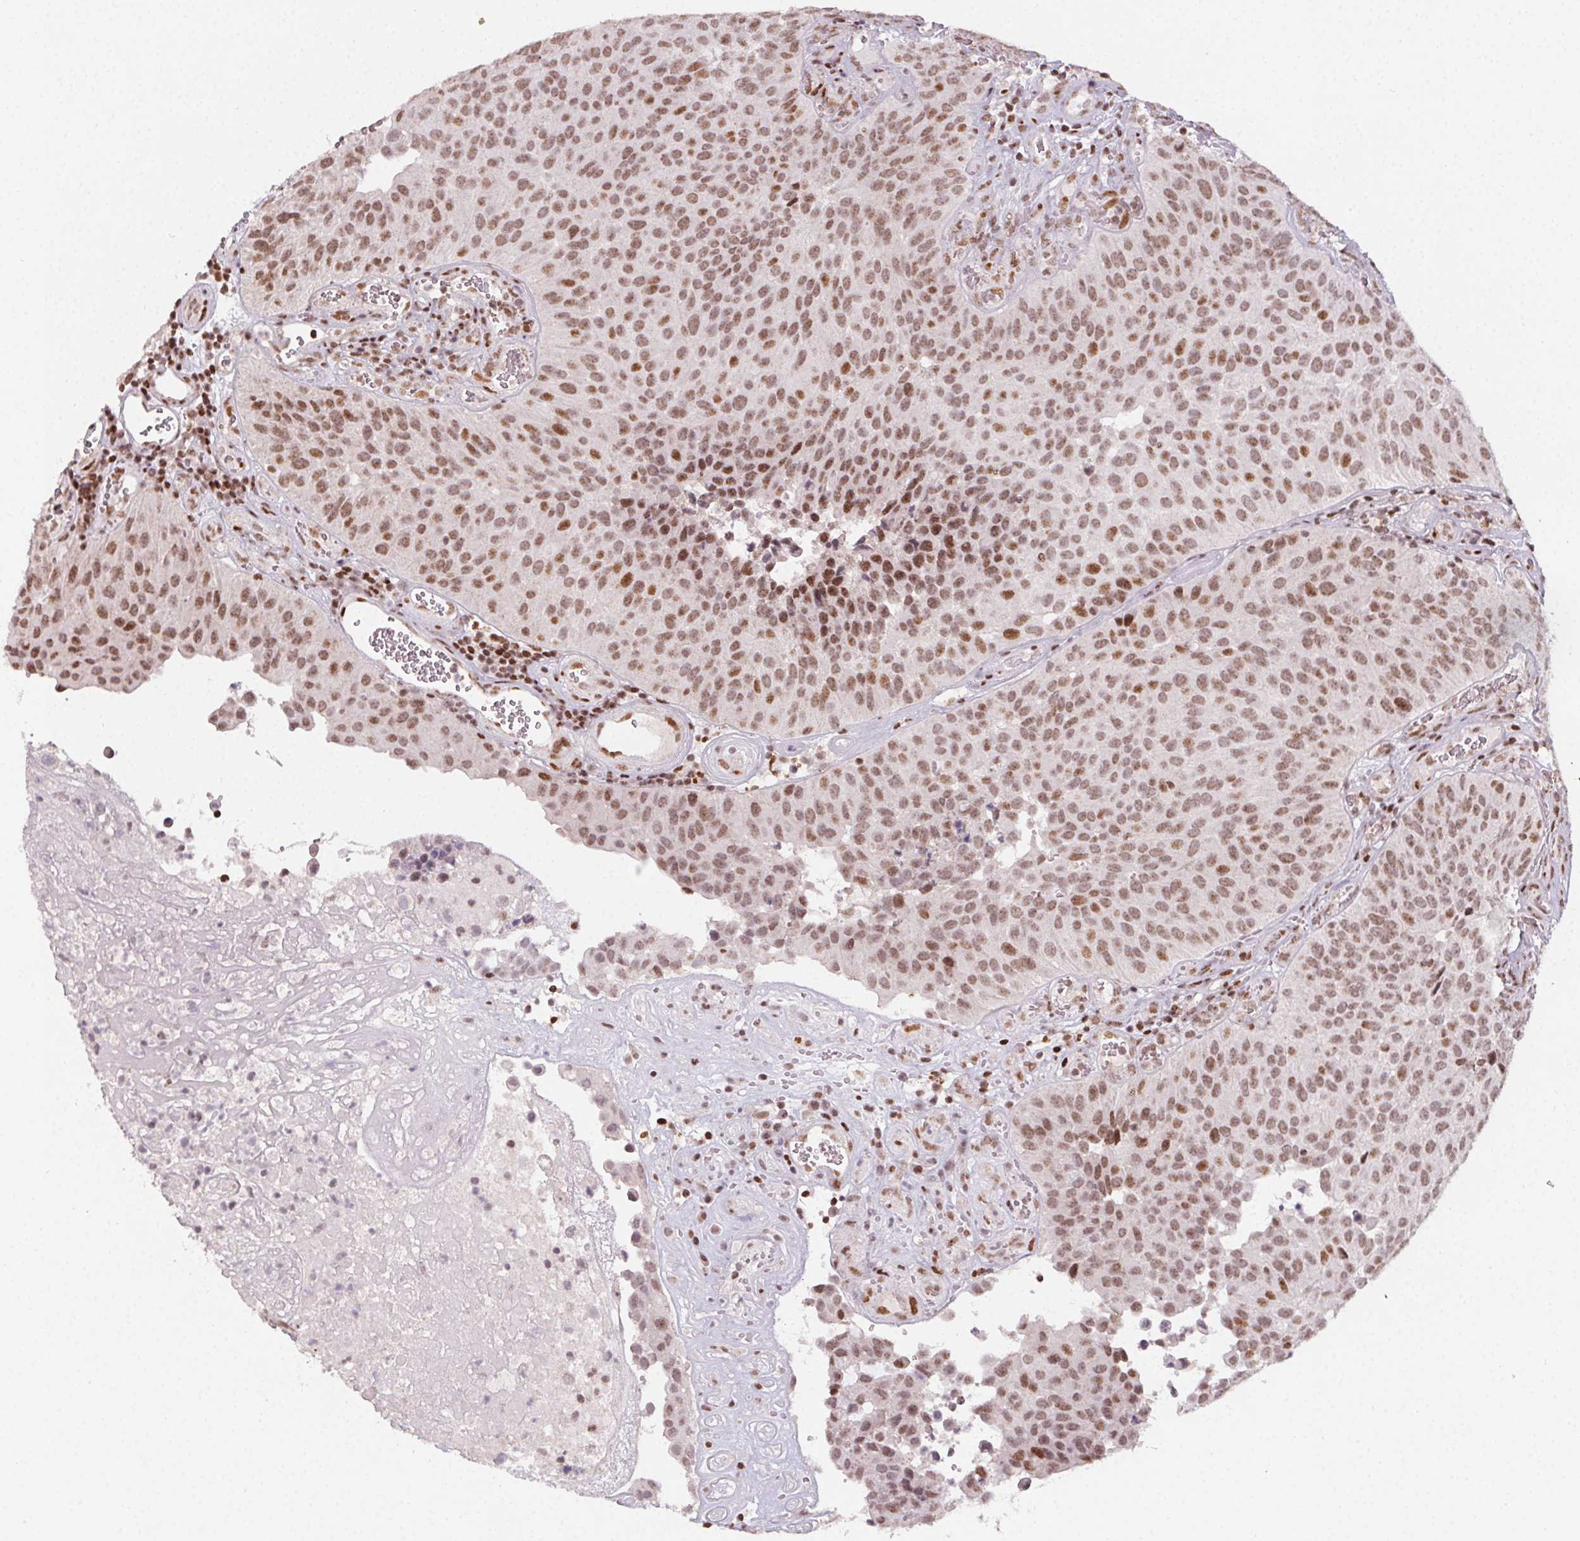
{"staining": {"intensity": "moderate", "quantity": ">75%", "location": "nuclear"}, "tissue": "urothelial cancer", "cell_type": "Tumor cells", "image_type": "cancer", "snomed": [{"axis": "morphology", "description": "Urothelial carcinoma, Low grade"}, {"axis": "topography", "description": "Urinary bladder"}], "caption": "Immunohistochemistry of human urothelial cancer reveals medium levels of moderate nuclear positivity in approximately >75% of tumor cells.", "gene": "KMT2A", "patient": {"sex": "male", "age": 76}}